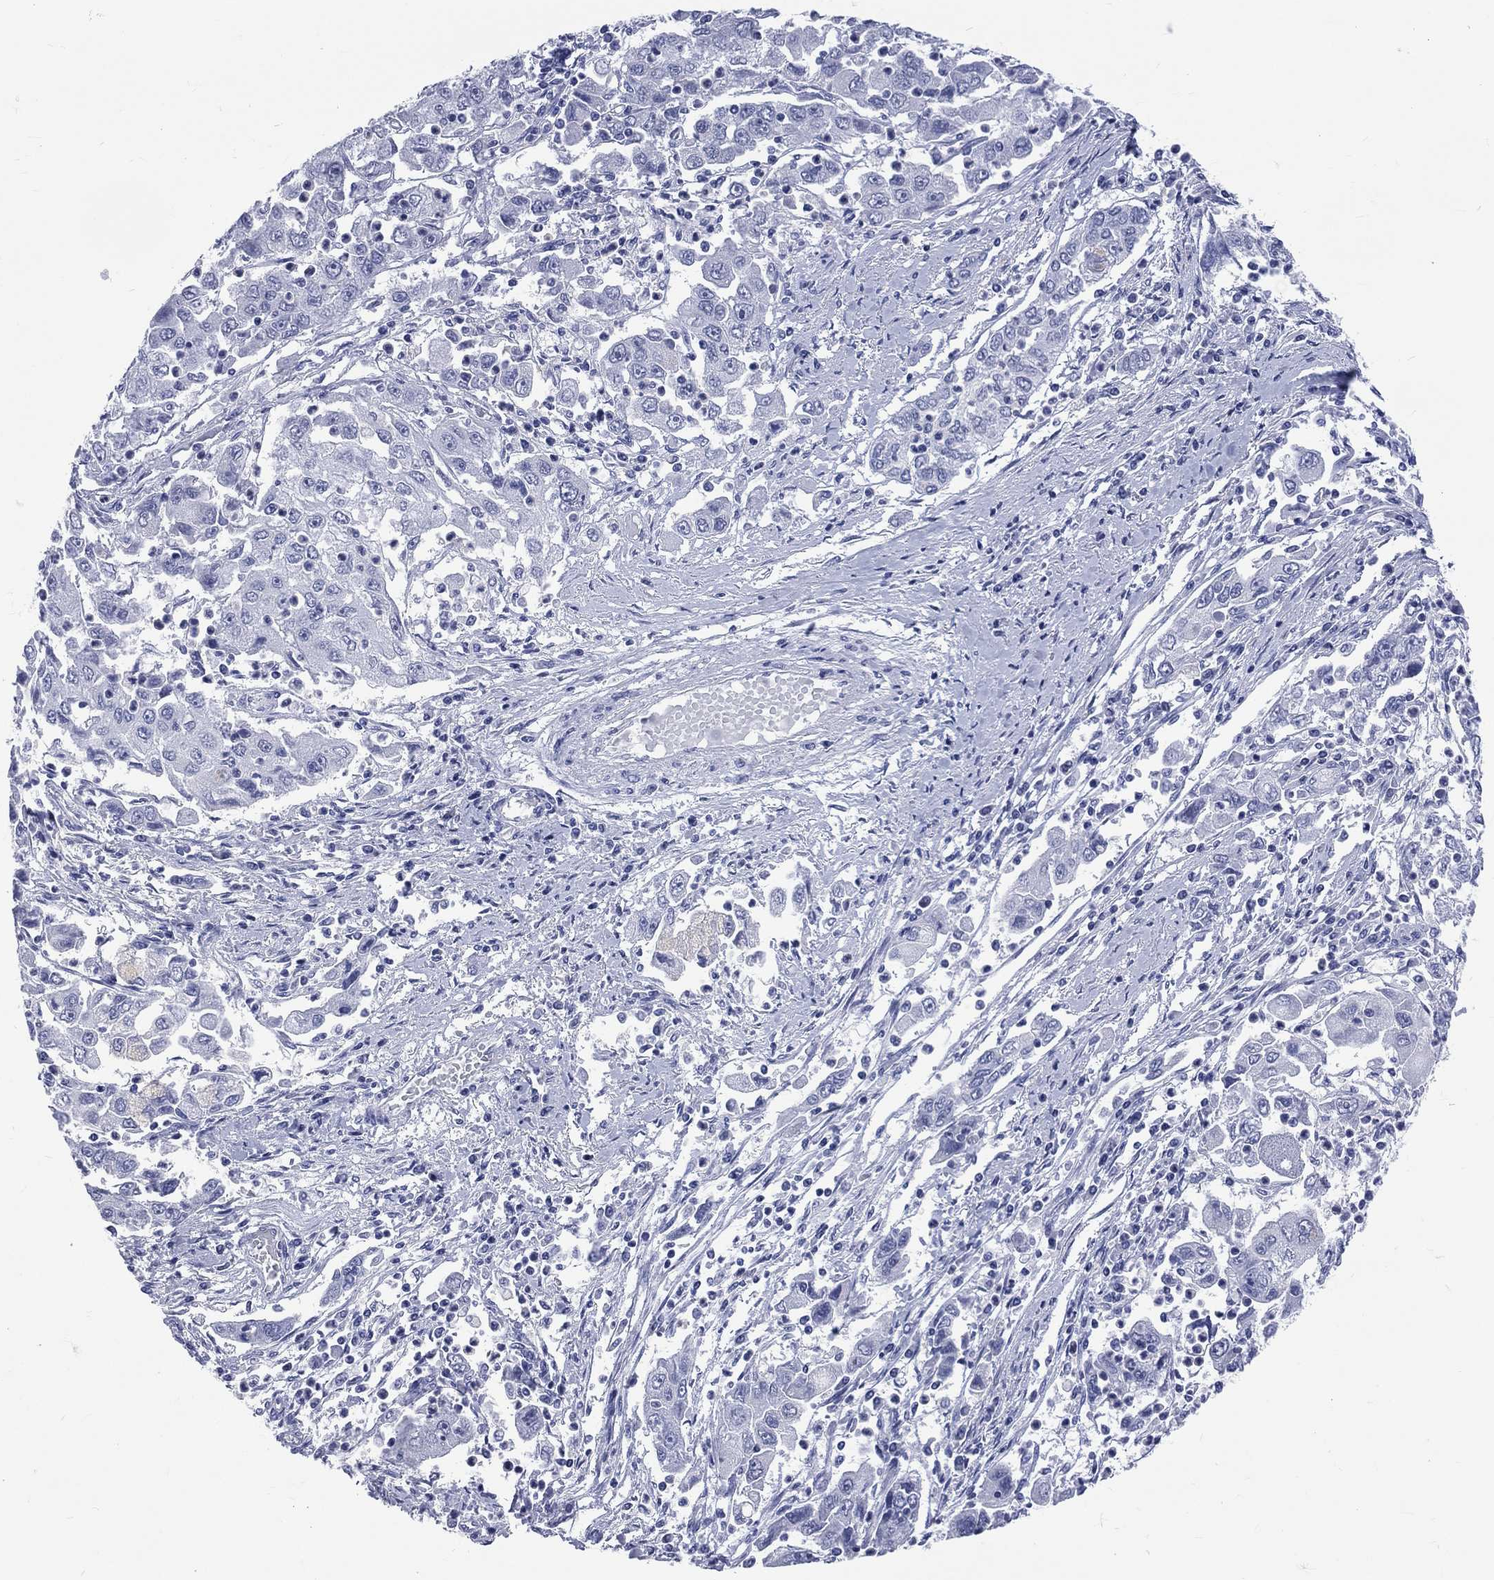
{"staining": {"intensity": "negative", "quantity": "none", "location": "none"}, "tissue": "cervical cancer", "cell_type": "Tumor cells", "image_type": "cancer", "snomed": [{"axis": "morphology", "description": "Squamous cell carcinoma, NOS"}, {"axis": "topography", "description": "Cervix"}], "caption": "A photomicrograph of human cervical cancer (squamous cell carcinoma) is negative for staining in tumor cells. The staining is performed using DAB brown chromogen with nuclei counter-stained in using hematoxylin.", "gene": "MLLT10", "patient": {"sex": "female", "age": 36}}